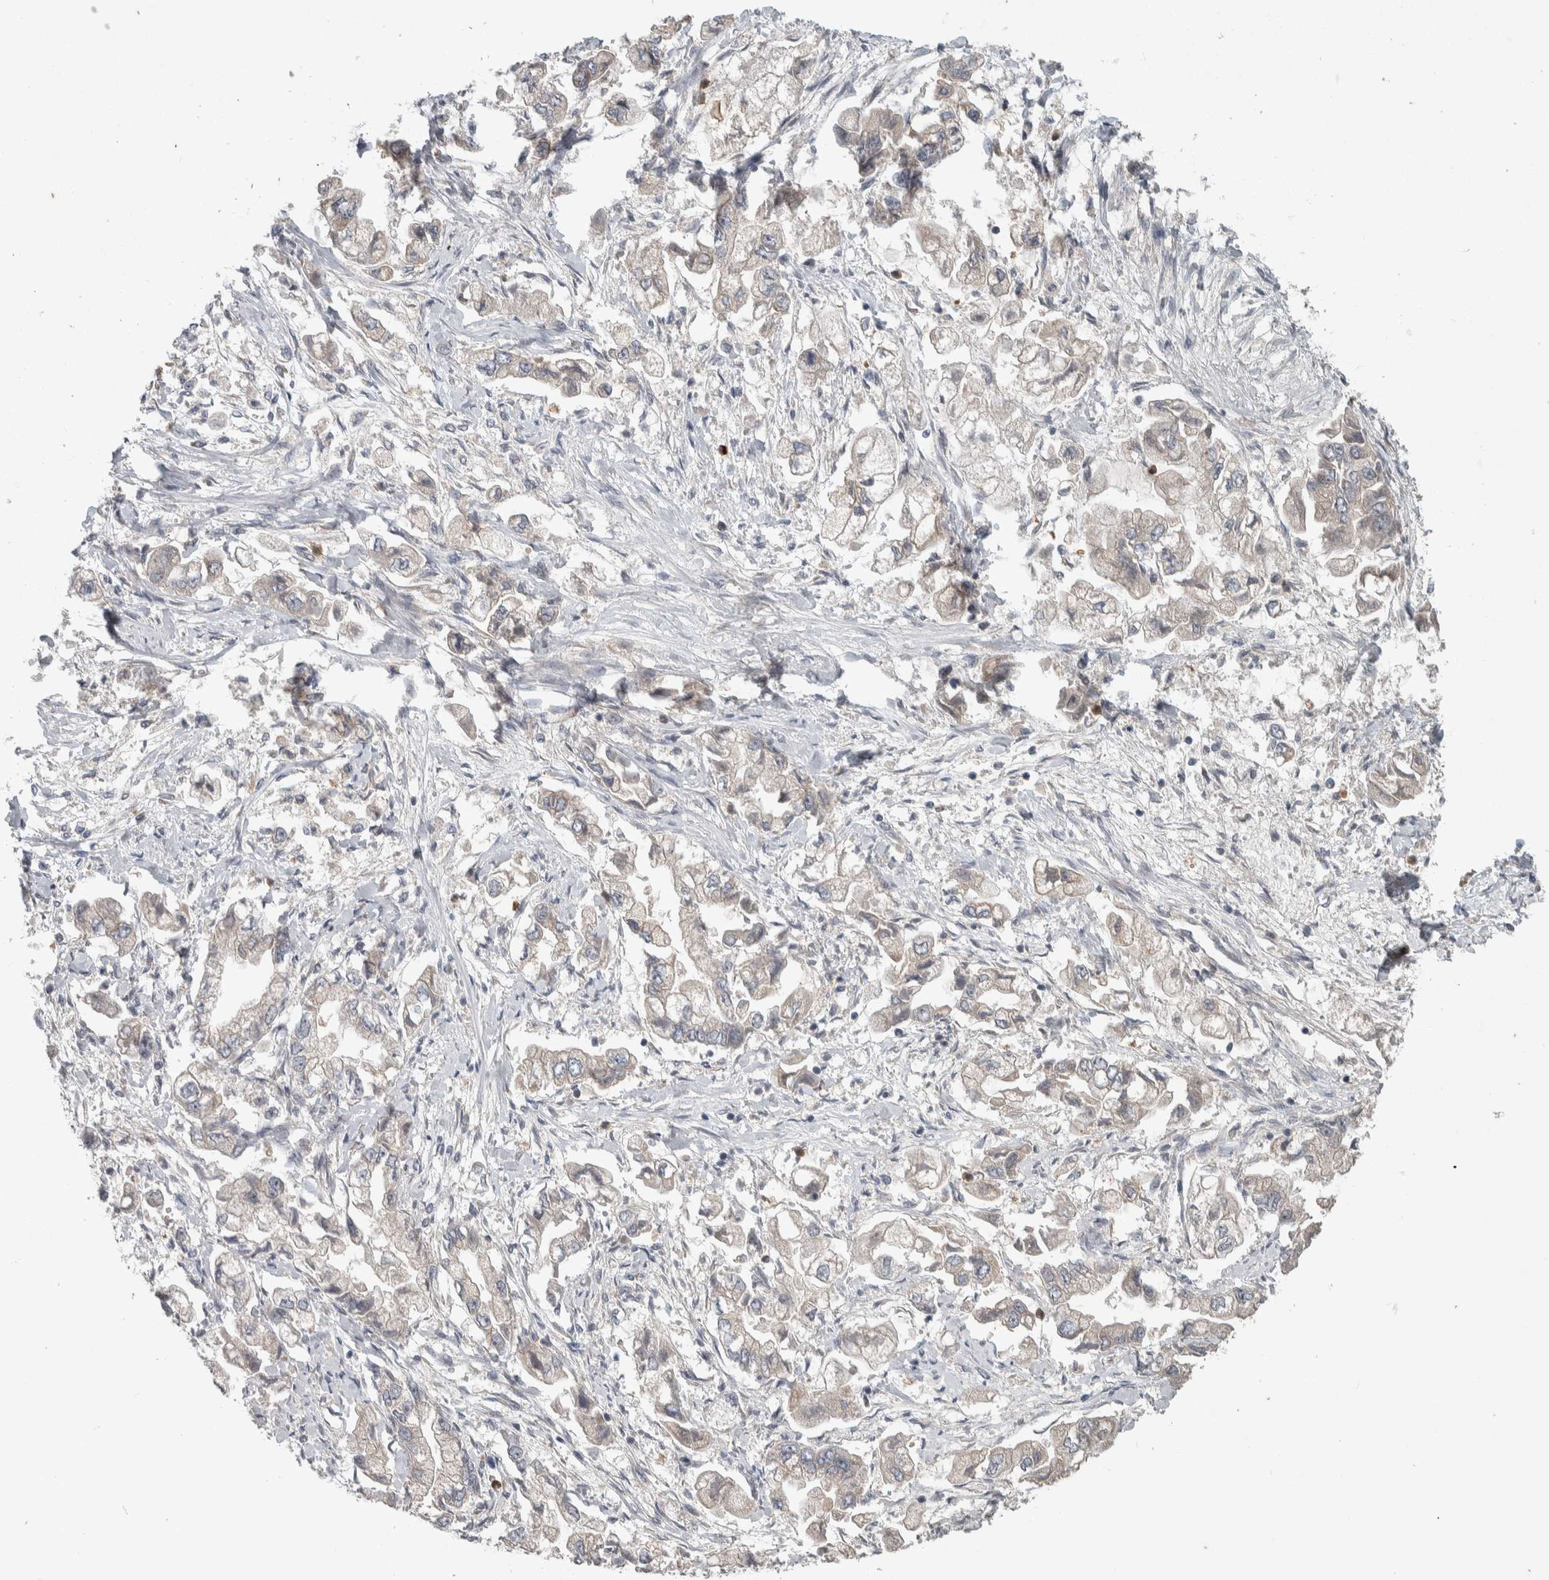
{"staining": {"intensity": "negative", "quantity": "none", "location": "none"}, "tissue": "stomach cancer", "cell_type": "Tumor cells", "image_type": "cancer", "snomed": [{"axis": "morphology", "description": "Normal tissue, NOS"}, {"axis": "morphology", "description": "Adenocarcinoma, NOS"}, {"axis": "topography", "description": "Stomach"}], "caption": "Immunohistochemical staining of adenocarcinoma (stomach) shows no significant expression in tumor cells.", "gene": "SRP68", "patient": {"sex": "male", "age": 62}}